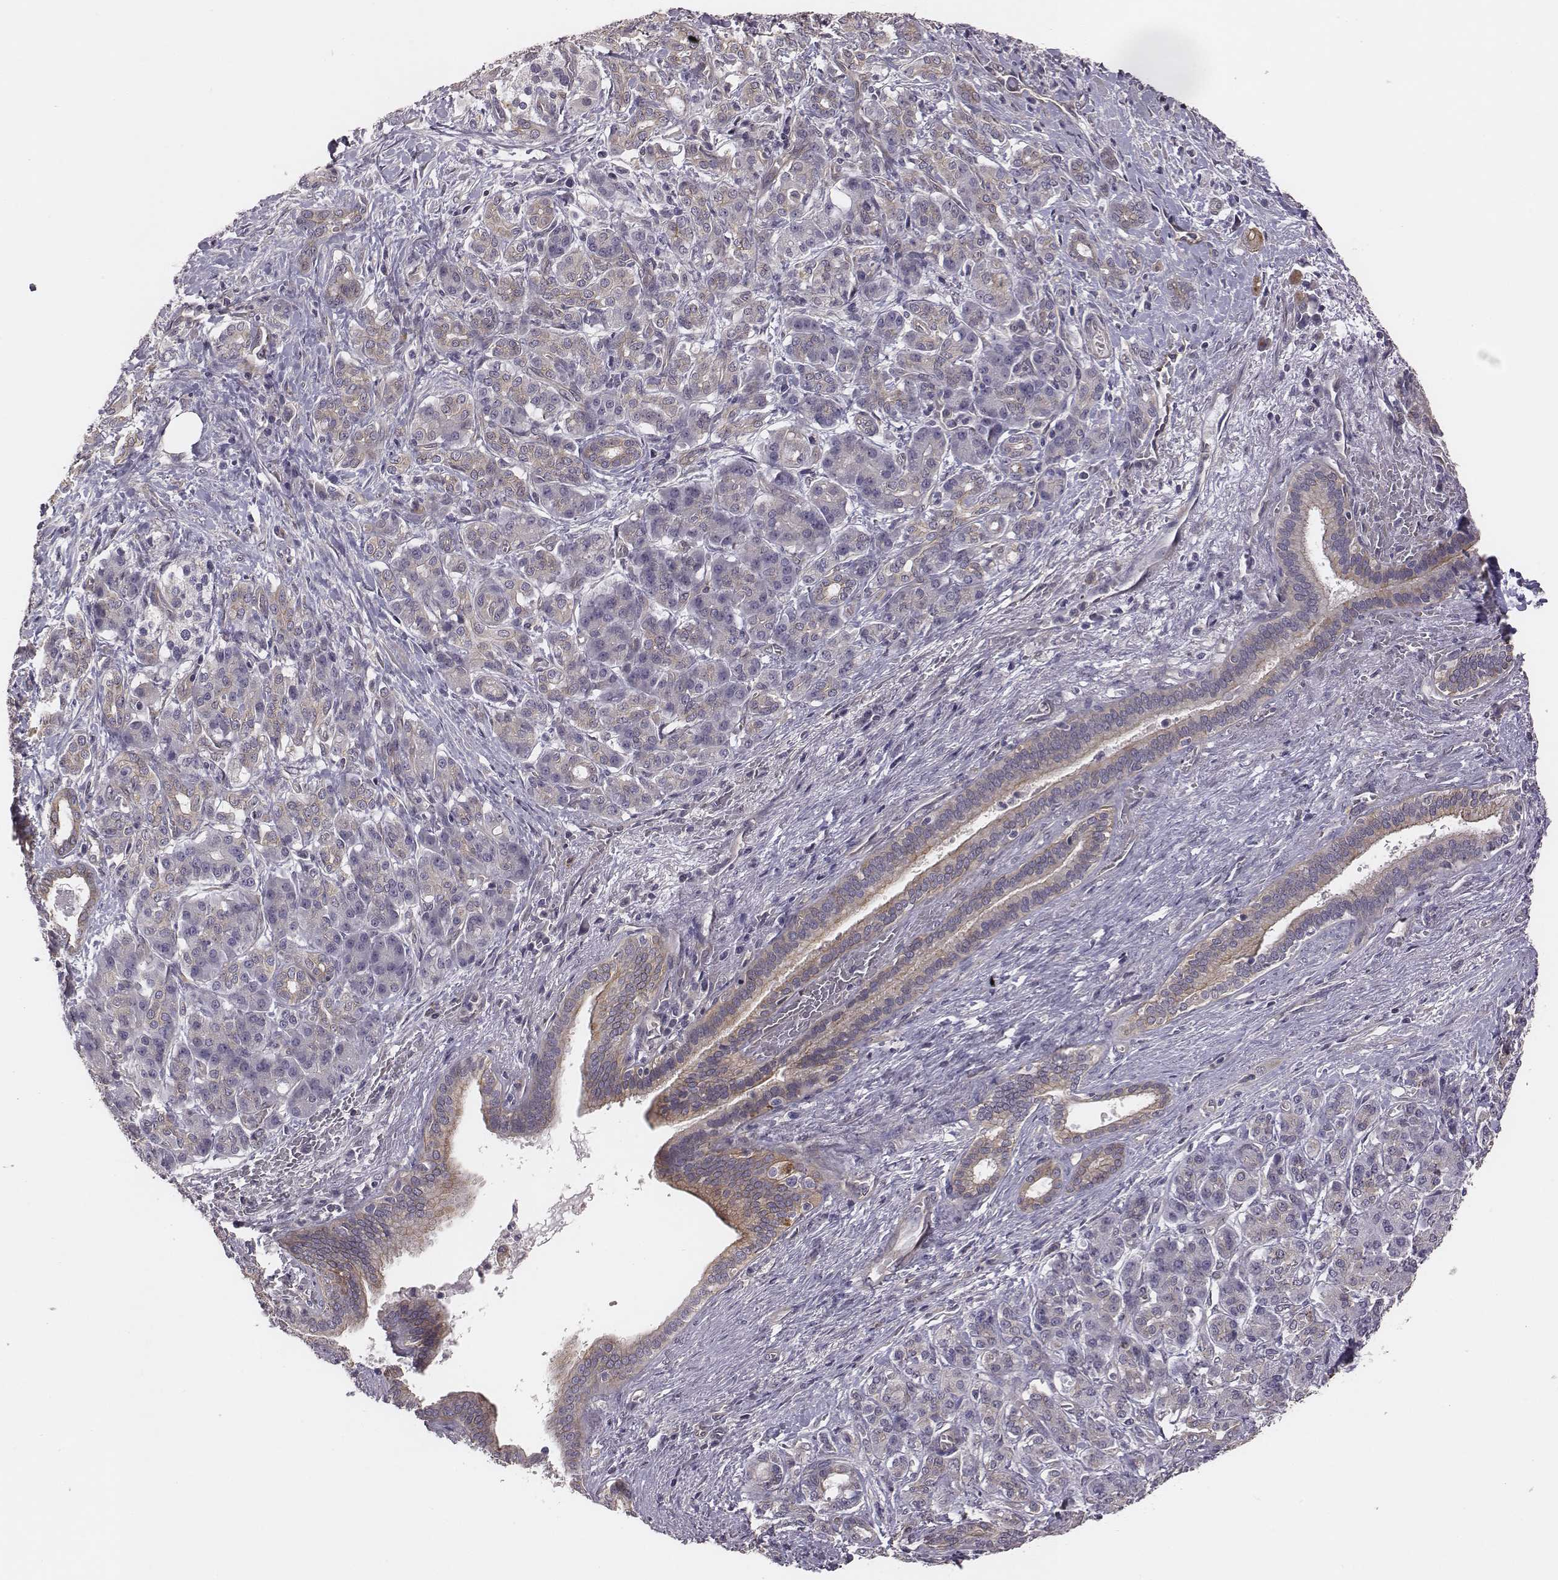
{"staining": {"intensity": "negative", "quantity": "none", "location": "none"}, "tissue": "pancreatic cancer", "cell_type": "Tumor cells", "image_type": "cancer", "snomed": [{"axis": "morphology", "description": "Normal tissue, NOS"}, {"axis": "morphology", "description": "Inflammation, NOS"}, {"axis": "morphology", "description": "Adenocarcinoma, NOS"}, {"axis": "topography", "description": "Pancreas"}], "caption": "Tumor cells are negative for brown protein staining in pancreatic cancer.", "gene": "SCARF1", "patient": {"sex": "male", "age": 57}}